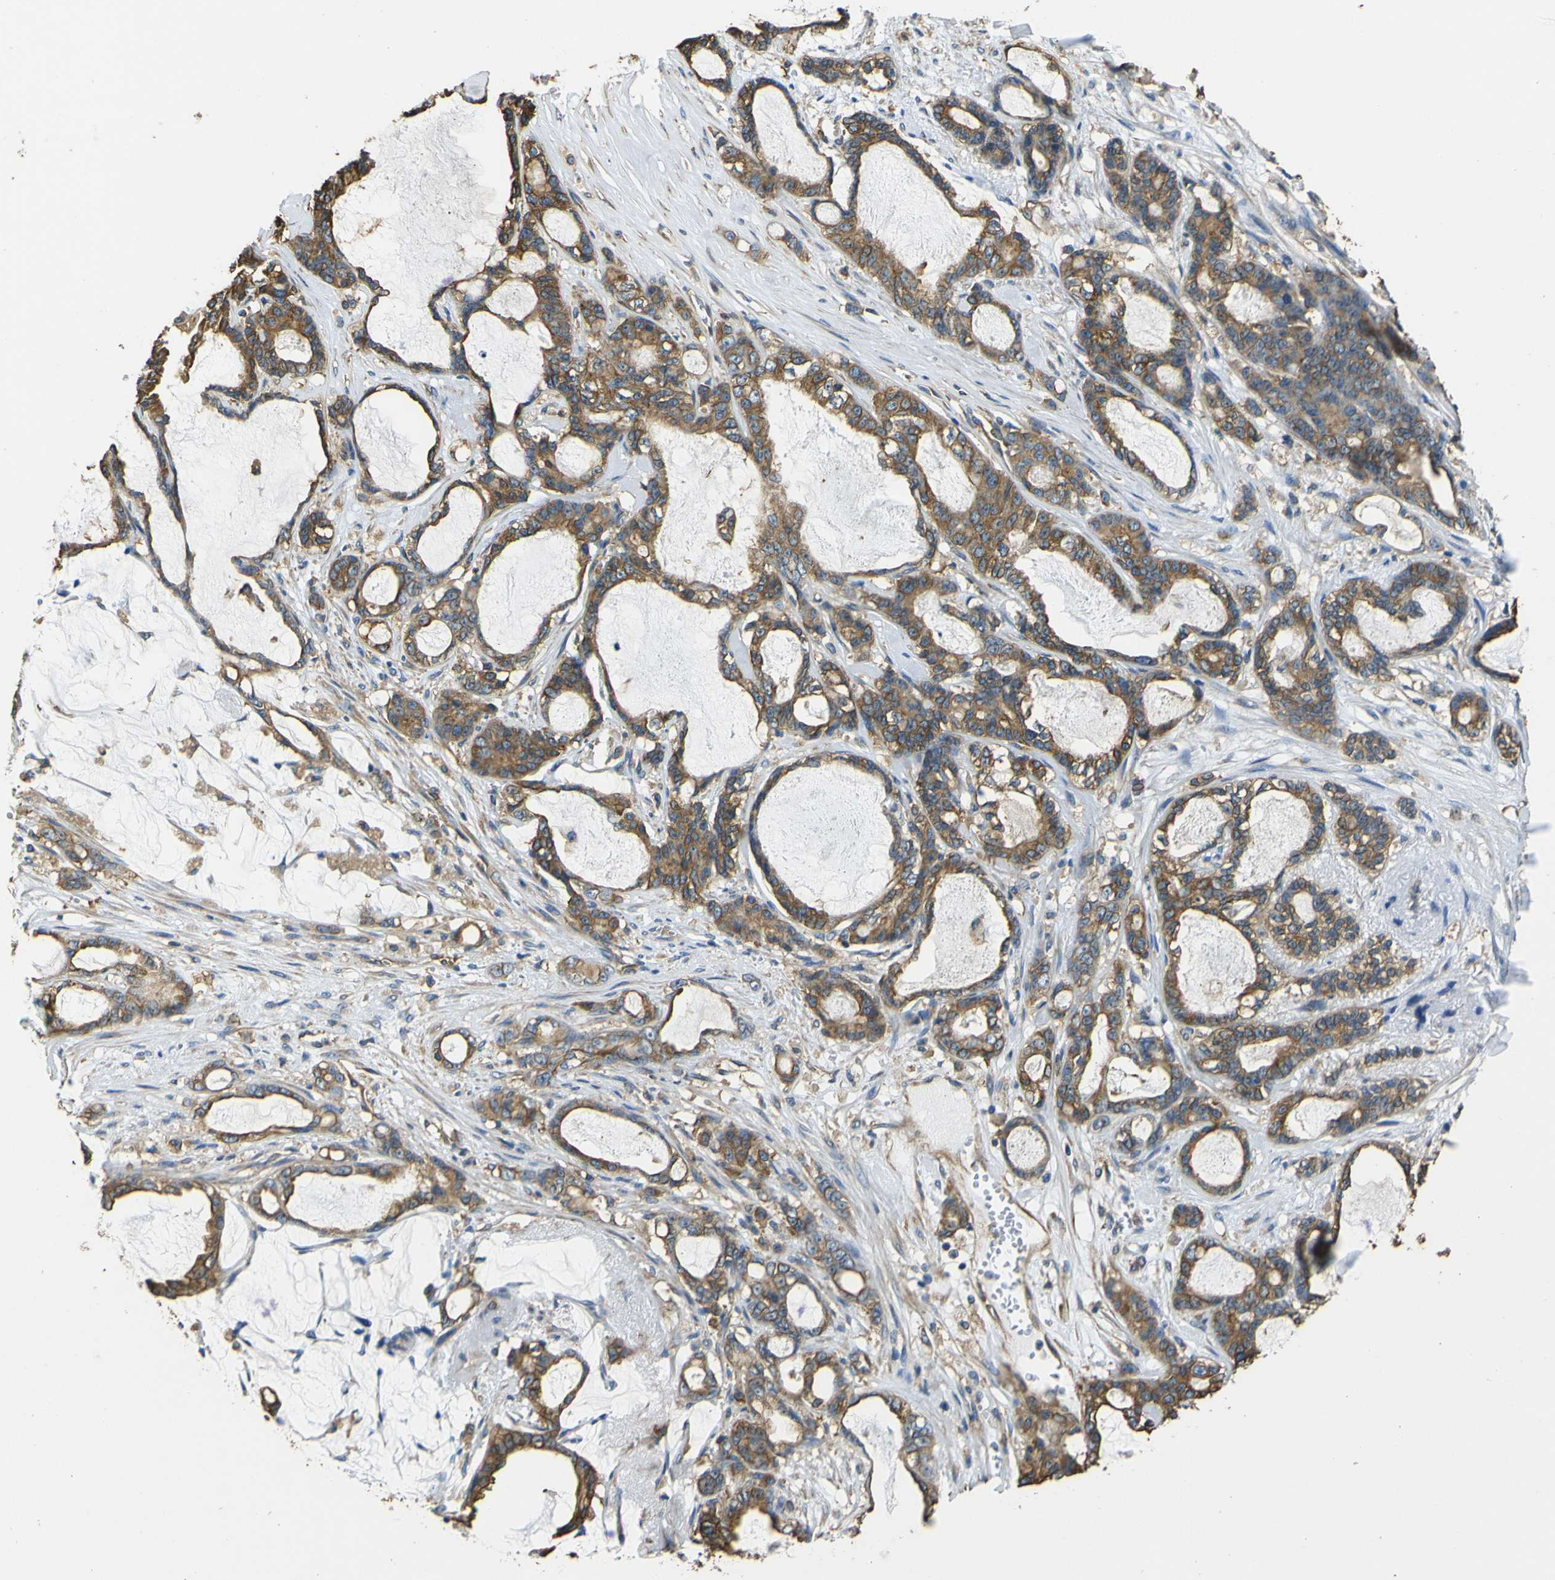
{"staining": {"intensity": "moderate", "quantity": ">75%", "location": "cytoplasmic/membranous"}, "tissue": "pancreatic cancer", "cell_type": "Tumor cells", "image_type": "cancer", "snomed": [{"axis": "morphology", "description": "Adenocarcinoma, NOS"}, {"axis": "topography", "description": "Pancreas"}], "caption": "An image of pancreatic adenocarcinoma stained for a protein exhibits moderate cytoplasmic/membranous brown staining in tumor cells.", "gene": "TUBB", "patient": {"sex": "female", "age": 73}}